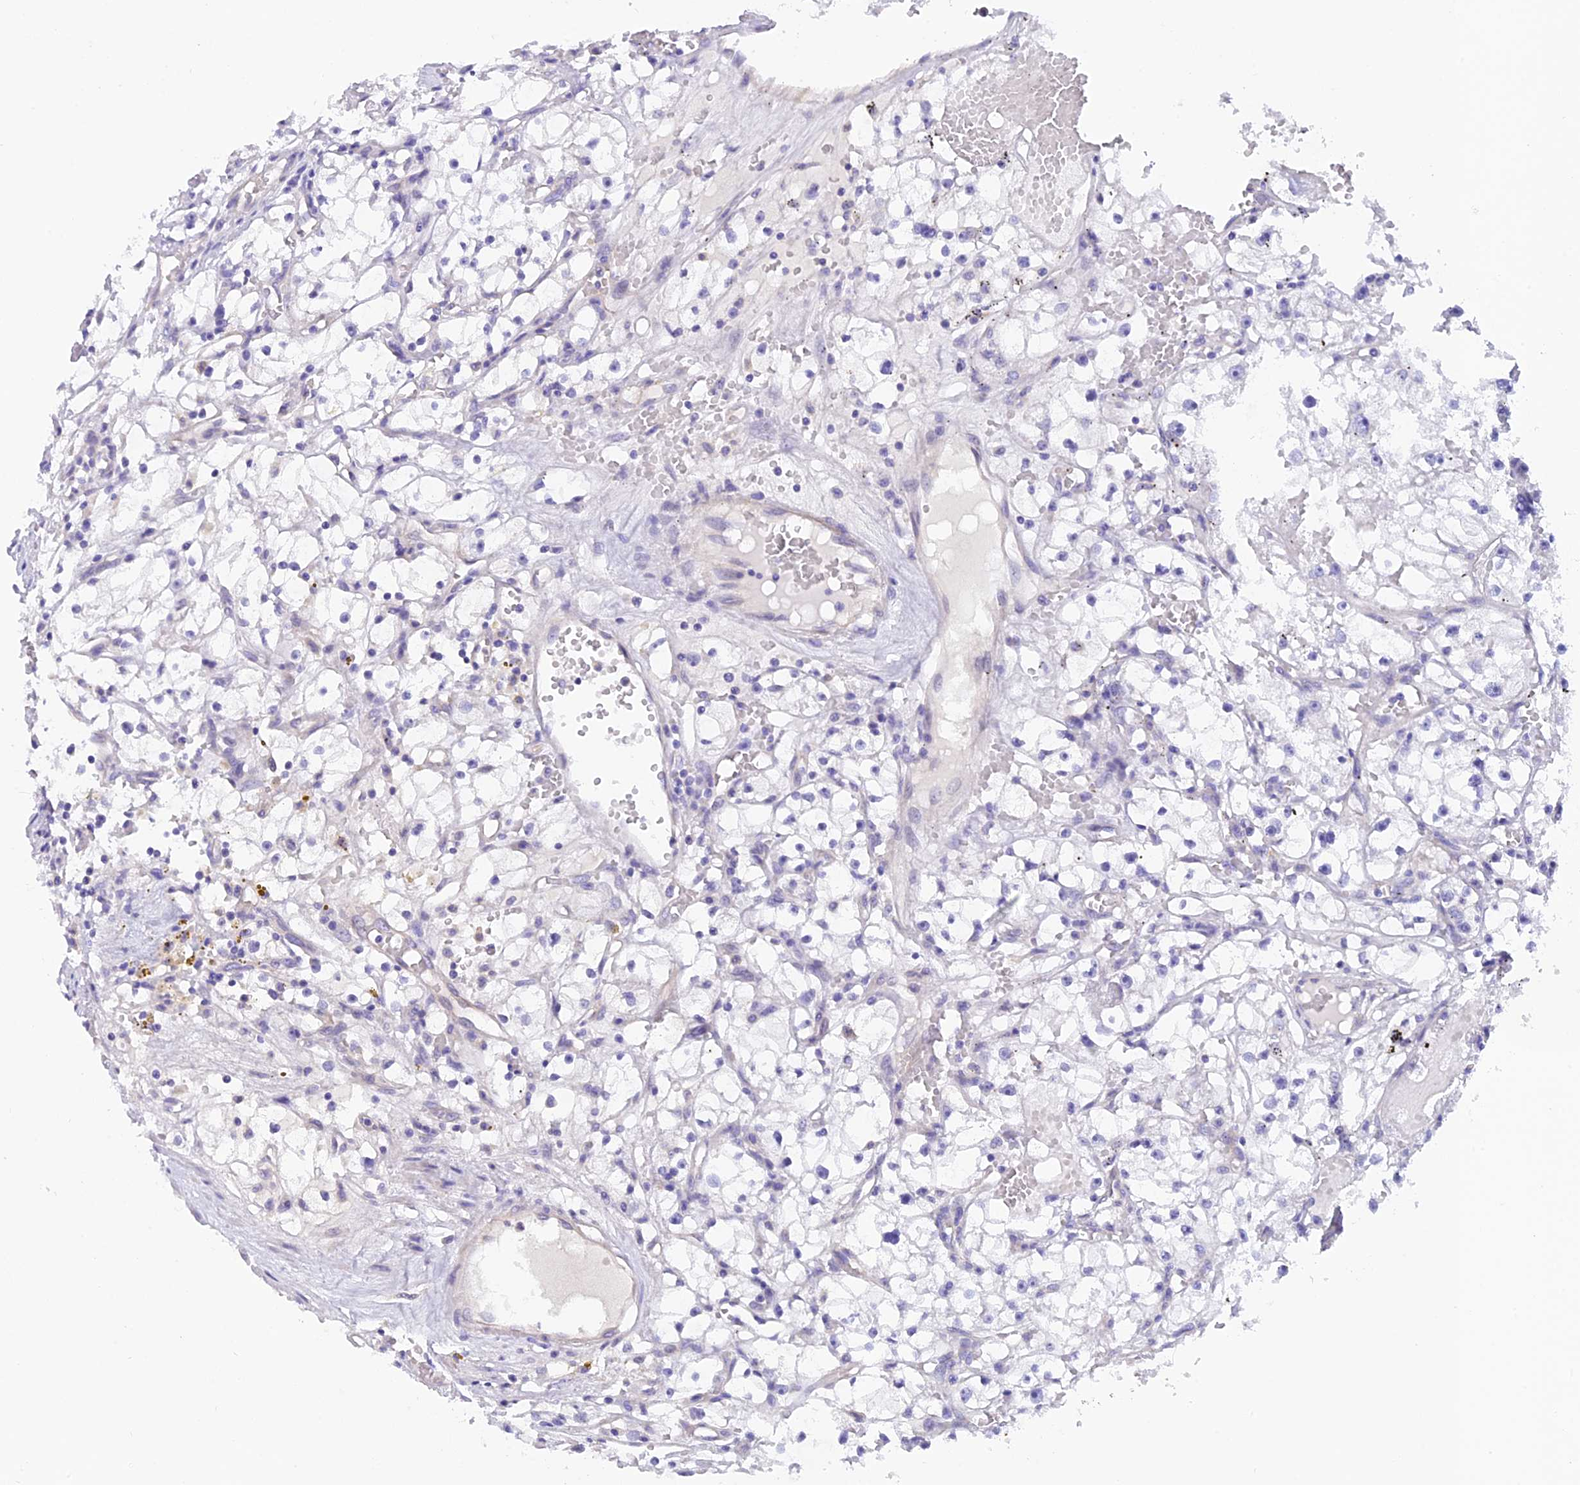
{"staining": {"intensity": "negative", "quantity": "none", "location": "none"}, "tissue": "renal cancer", "cell_type": "Tumor cells", "image_type": "cancer", "snomed": [{"axis": "morphology", "description": "Adenocarcinoma, NOS"}, {"axis": "topography", "description": "Kidney"}], "caption": "Renal adenocarcinoma was stained to show a protein in brown. There is no significant positivity in tumor cells. Brightfield microscopy of IHC stained with DAB (brown) and hematoxylin (blue), captured at high magnification.", "gene": "C17orf67", "patient": {"sex": "male", "age": 56}}